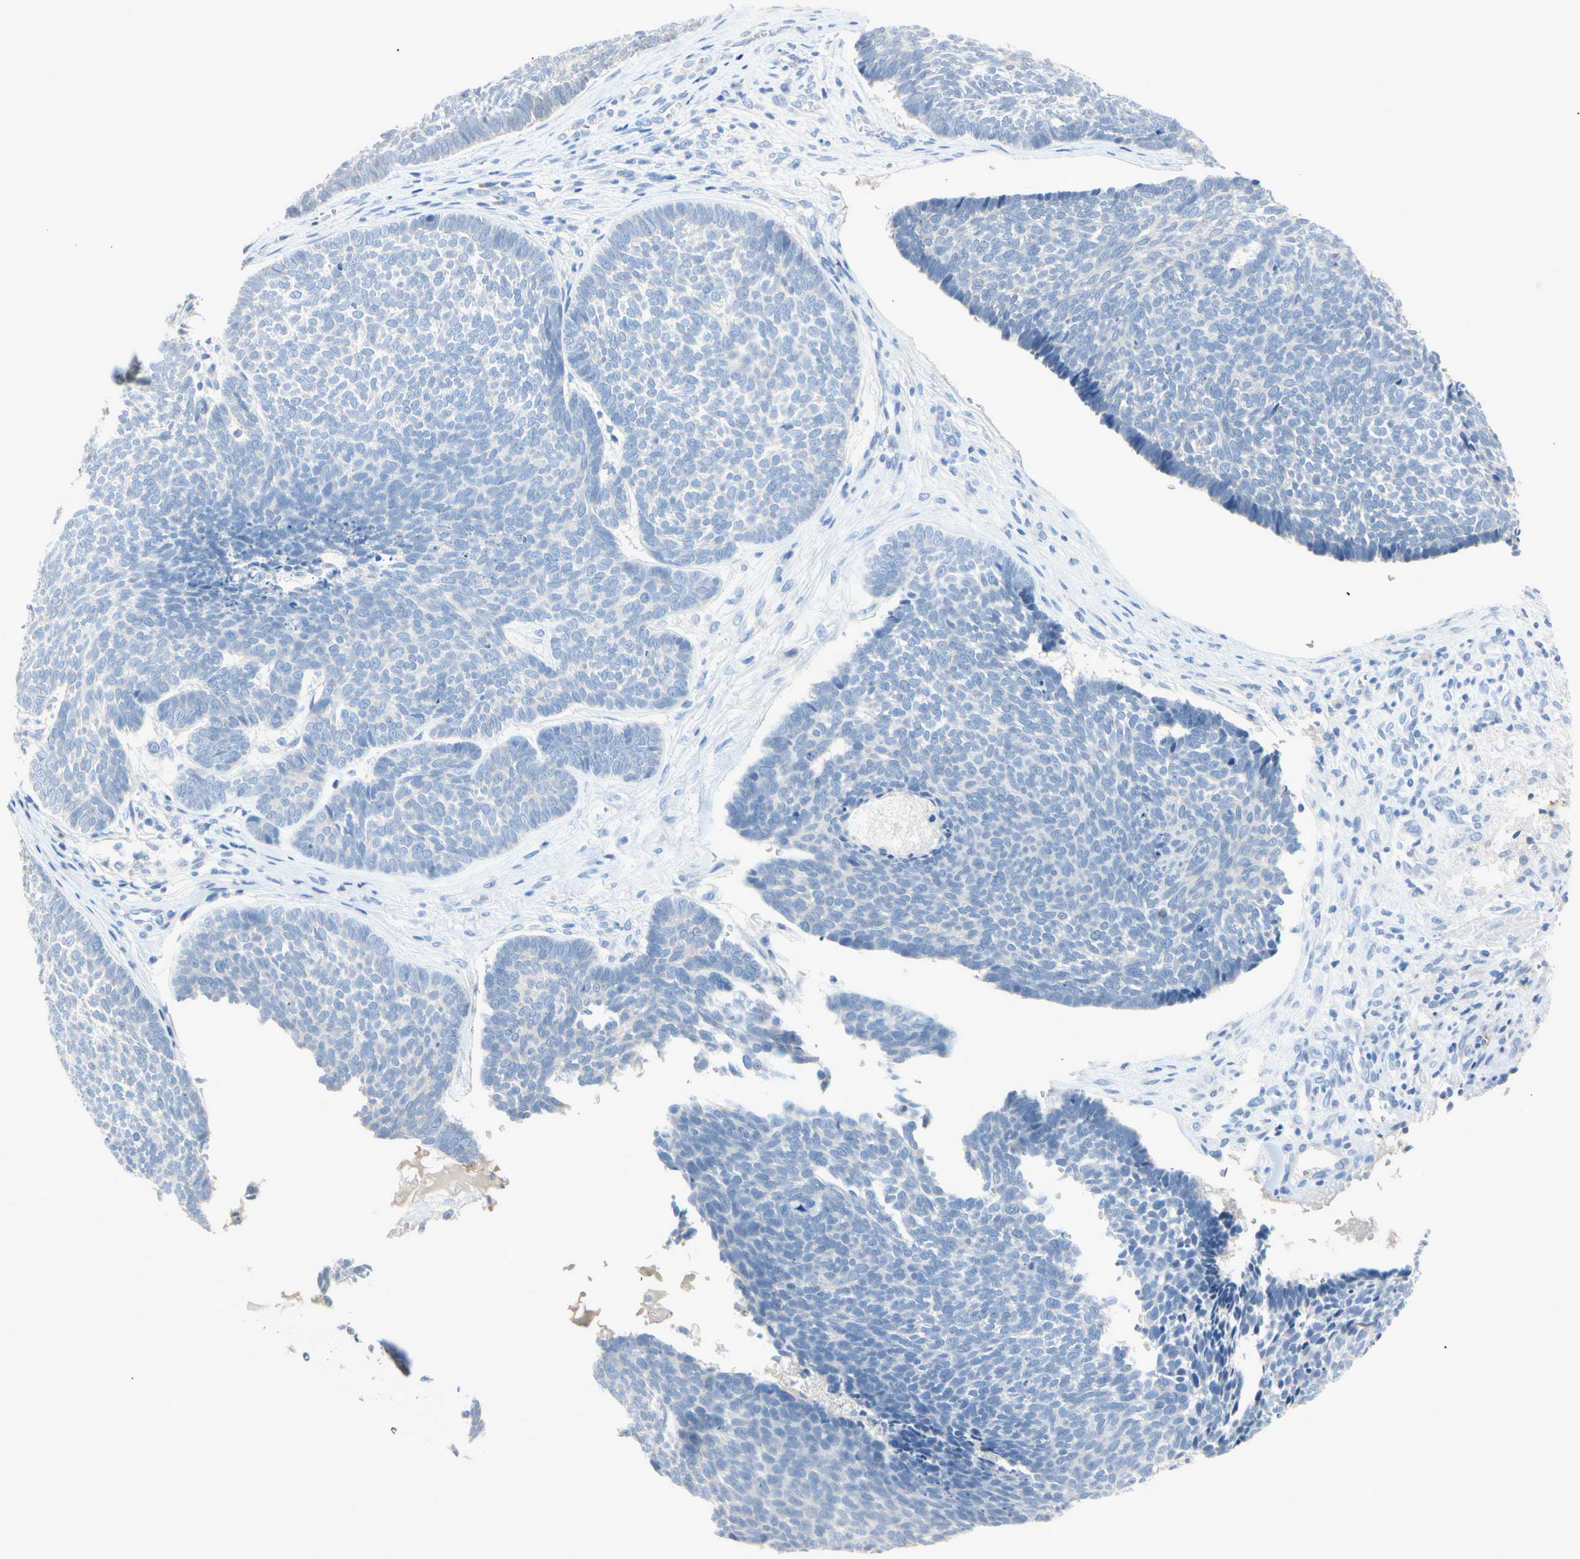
{"staining": {"intensity": "negative", "quantity": "none", "location": "none"}, "tissue": "skin cancer", "cell_type": "Tumor cells", "image_type": "cancer", "snomed": [{"axis": "morphology", "description": "Basal cell carcinoma"}, {"axis": "topography", "description": "Skin"}], "caption": "IHC histopathology image of human skin basal cell carcinoma stained for a protein (brown), which shows no staining in tumor cells.", "gene": "MARK1", "patient": {"sex": "male", "age": 84}}